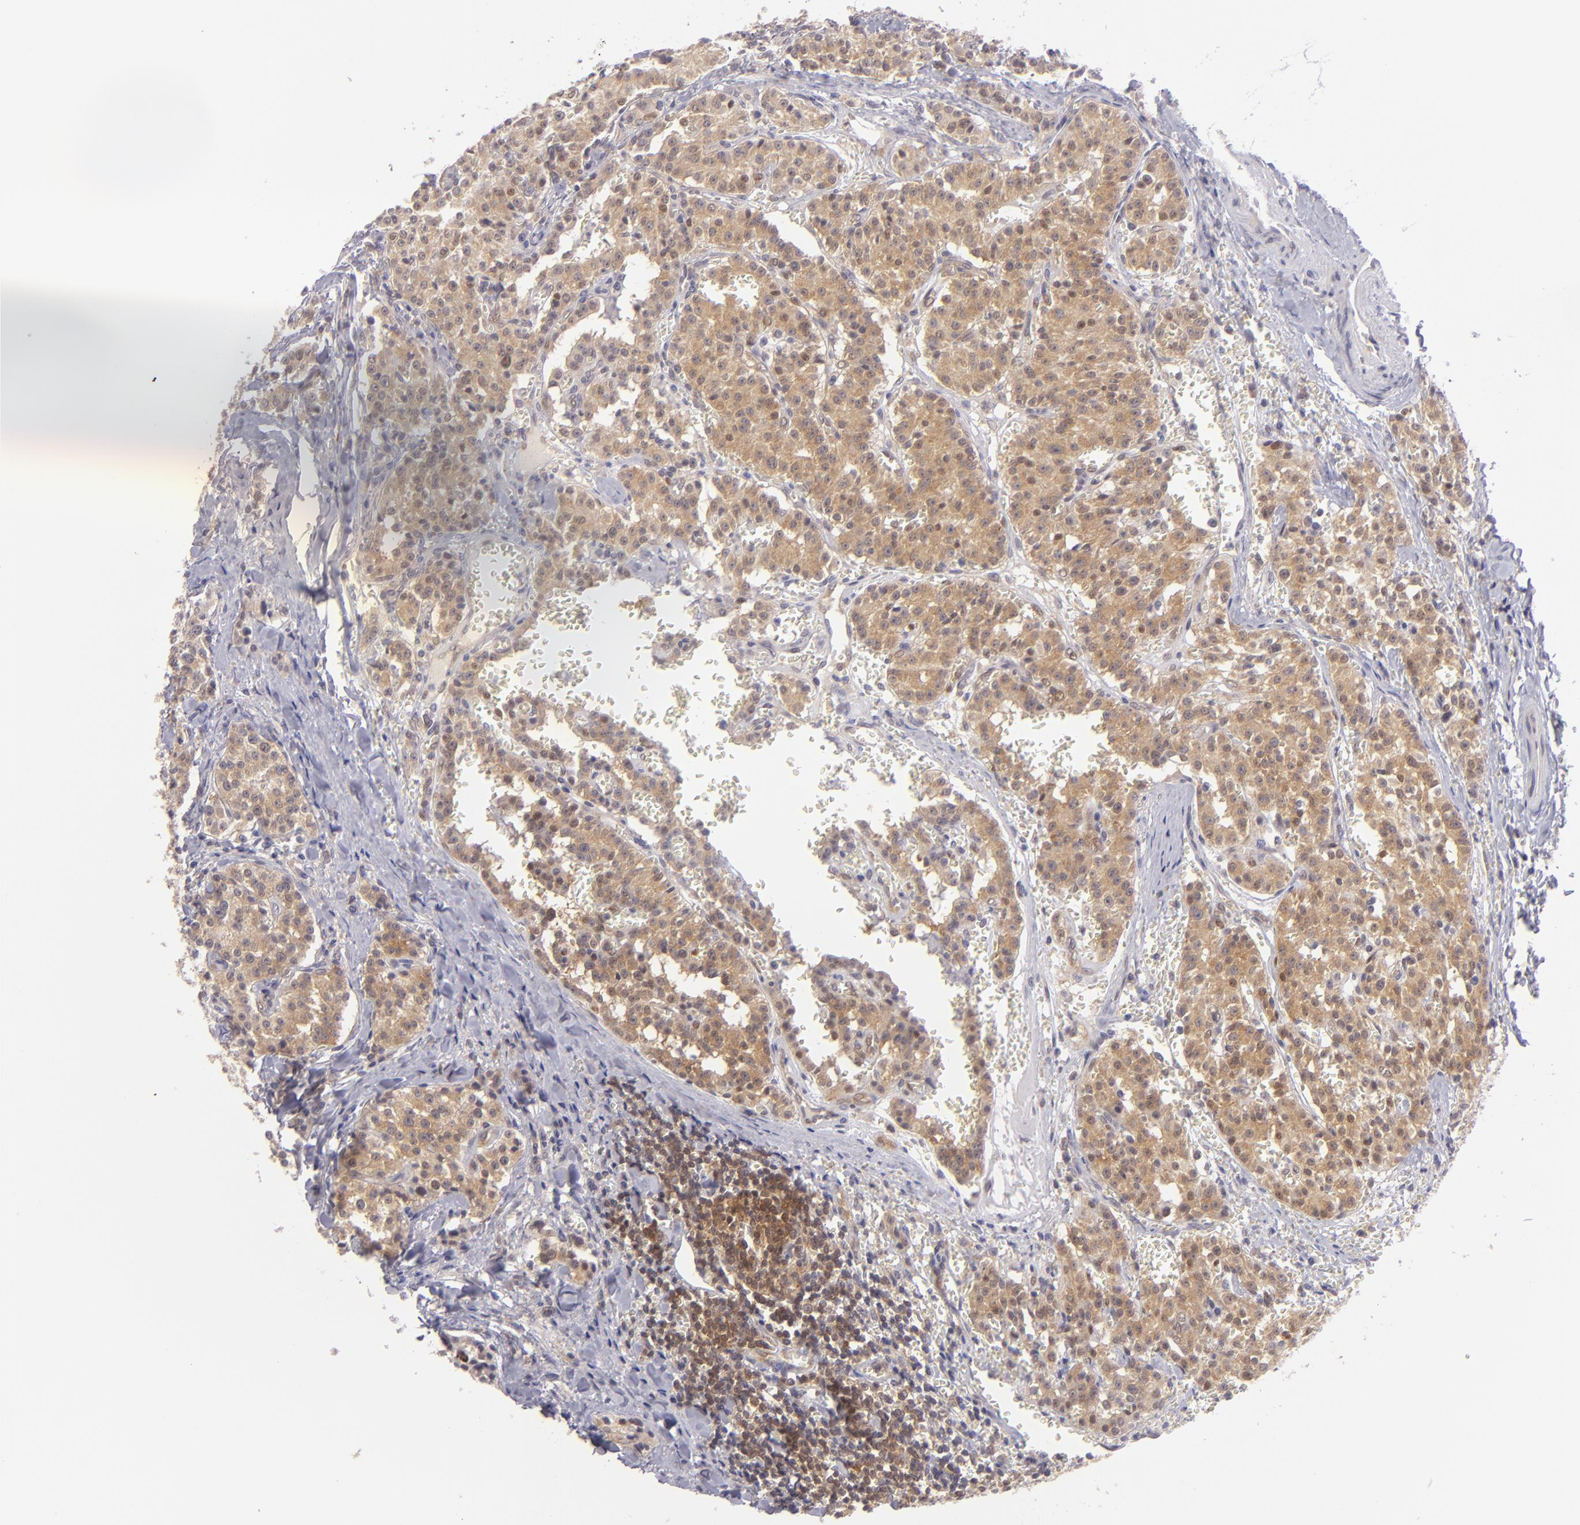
{"staining": {"intensity": "moderate", "quantity": ">75%", "location": "cytoplasmic/membranous"}, "tissue": "carcinoid", "cell_type": "Tumor cells", "image_type": "cancer", "snomed": [{"axis": "morphology", "description": "Carcinoid, malignant, NOS"}, {"axis": "topography", "description": "Stomach"}], "caption": "Immunohistochemistry image of neoplastic tissue: human carcinoid (malignant) stained using immunohistochemistry (IHC) shows medium levels of moderate protein expression localized specifically in the cytoplasmic/membranous of tumor cells, appearing as a cytoplasmic/membranous brown color.", "gene": "PTPN13", "patient": {"sex": "female", "age": 76}}